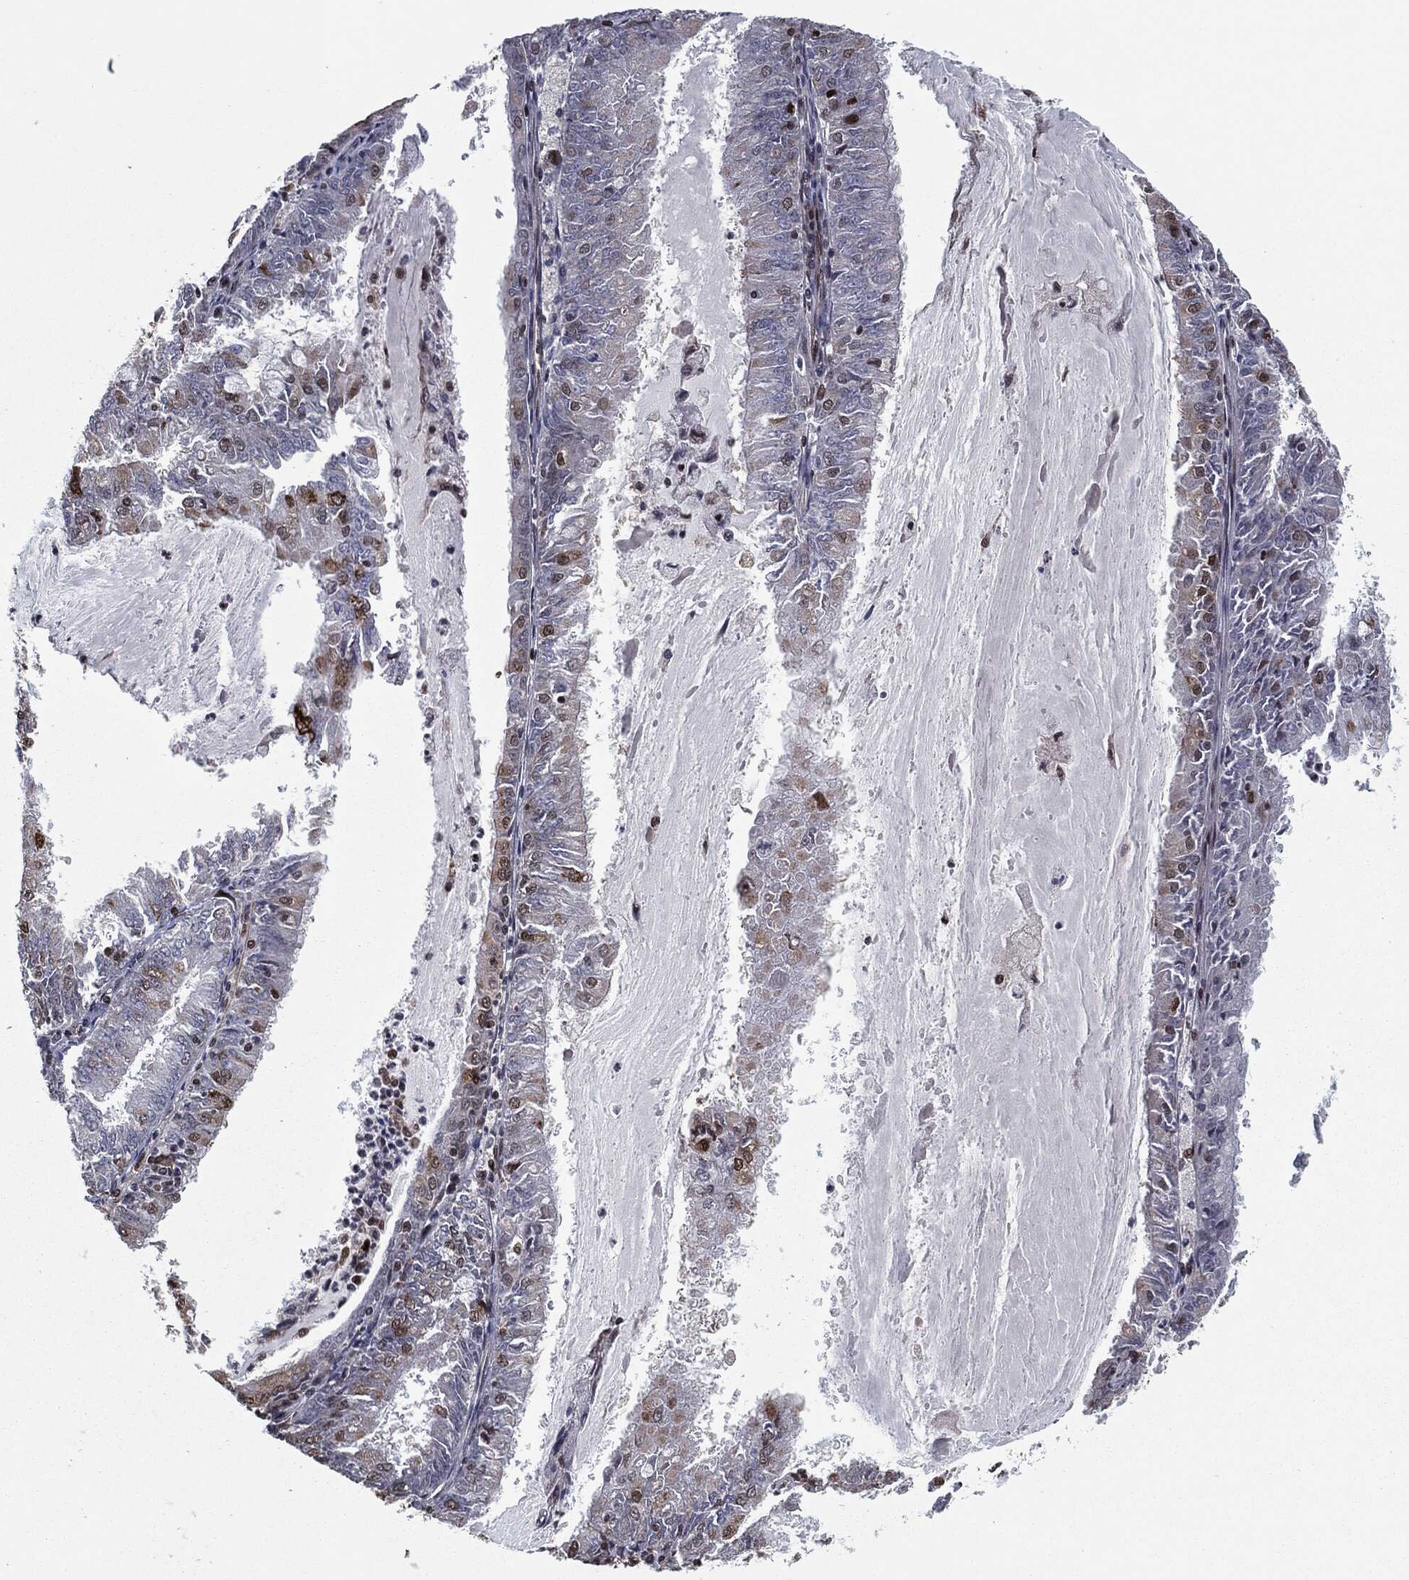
{"staining": {"intensity": "strong", "quantity": "<25%", "location": "cytoplasmic/membranous"}, "tissue": "endometrial cancer", "cell_type": "Tumor cells", "image_type": "cancer", "snomed": [{"axis": "morphology", "description": "Adenocarcinoma, NOS"}, {"axis": "topography", "description": "Endometrium"}], "caption": "Endometrial cancer (adenocarcinoma) stained for a protein (brown) demonstrates strong cytoplasmic/membranous positive positivity in about <25% of tumor cells.", "gene": "CHCHD2", "patient": {"sex": "female", "age": 57}}